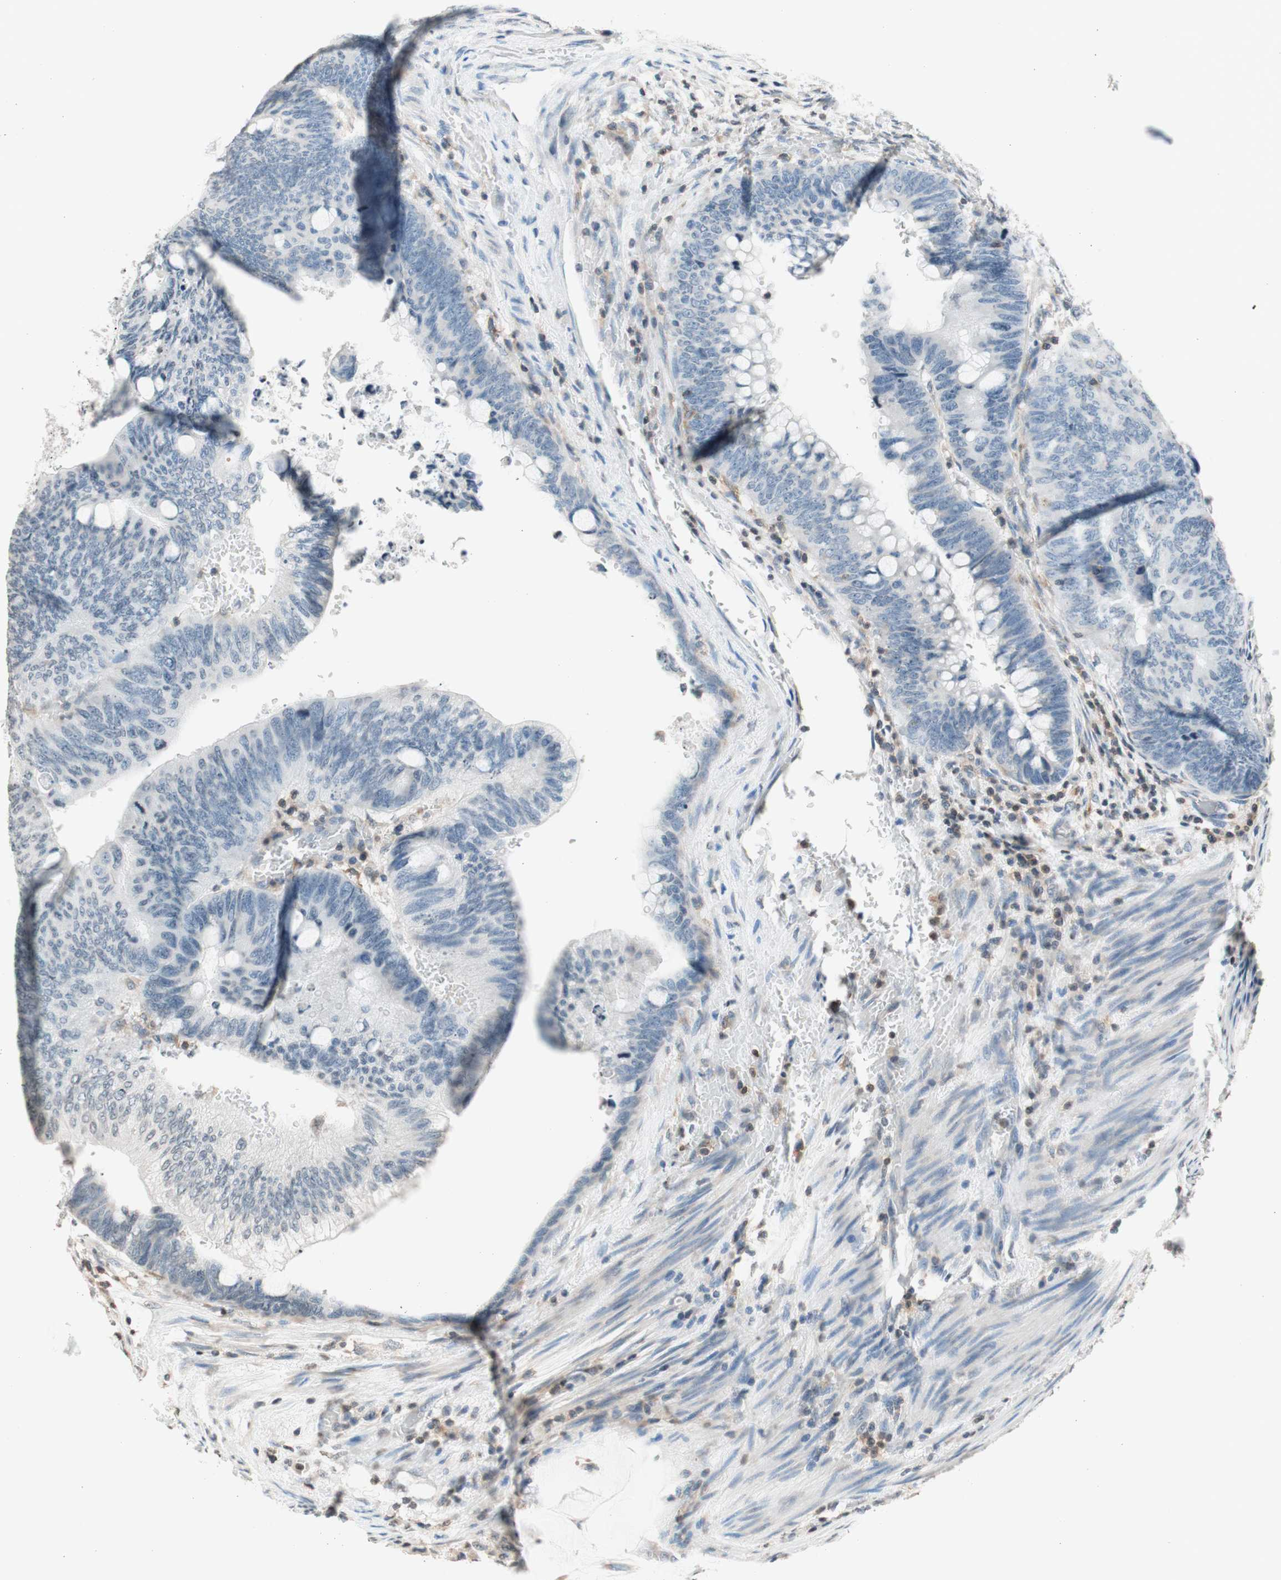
{"staining": {"intensity": "negative", "quantity": "none", "location": "none"}, "tissue": "colorectal cancer", "cell_type": "Tumor cells", "image_type": "cancer", "snomed": [{"axis": "morphology", "description": "Normal tissue, NOS"}, {"axis": "morphology", "description": "Adenocarcinoma, NOS"}, {"axis": "topography", "description": "Rectum"}, {"axis": "topography", "description": "Peripheral nerve tissue"}], "caption": "High magnification brightfield microscopy of adenocarcinoma (colorectal) stained with DAB (3,3'-diaminobenzidine) (brown) and counterstained with hematoxylin (blue): tumor cells show no significant positivity.", "gene": "WIPF1", "patient": {"sex": "male", "age": 92}}